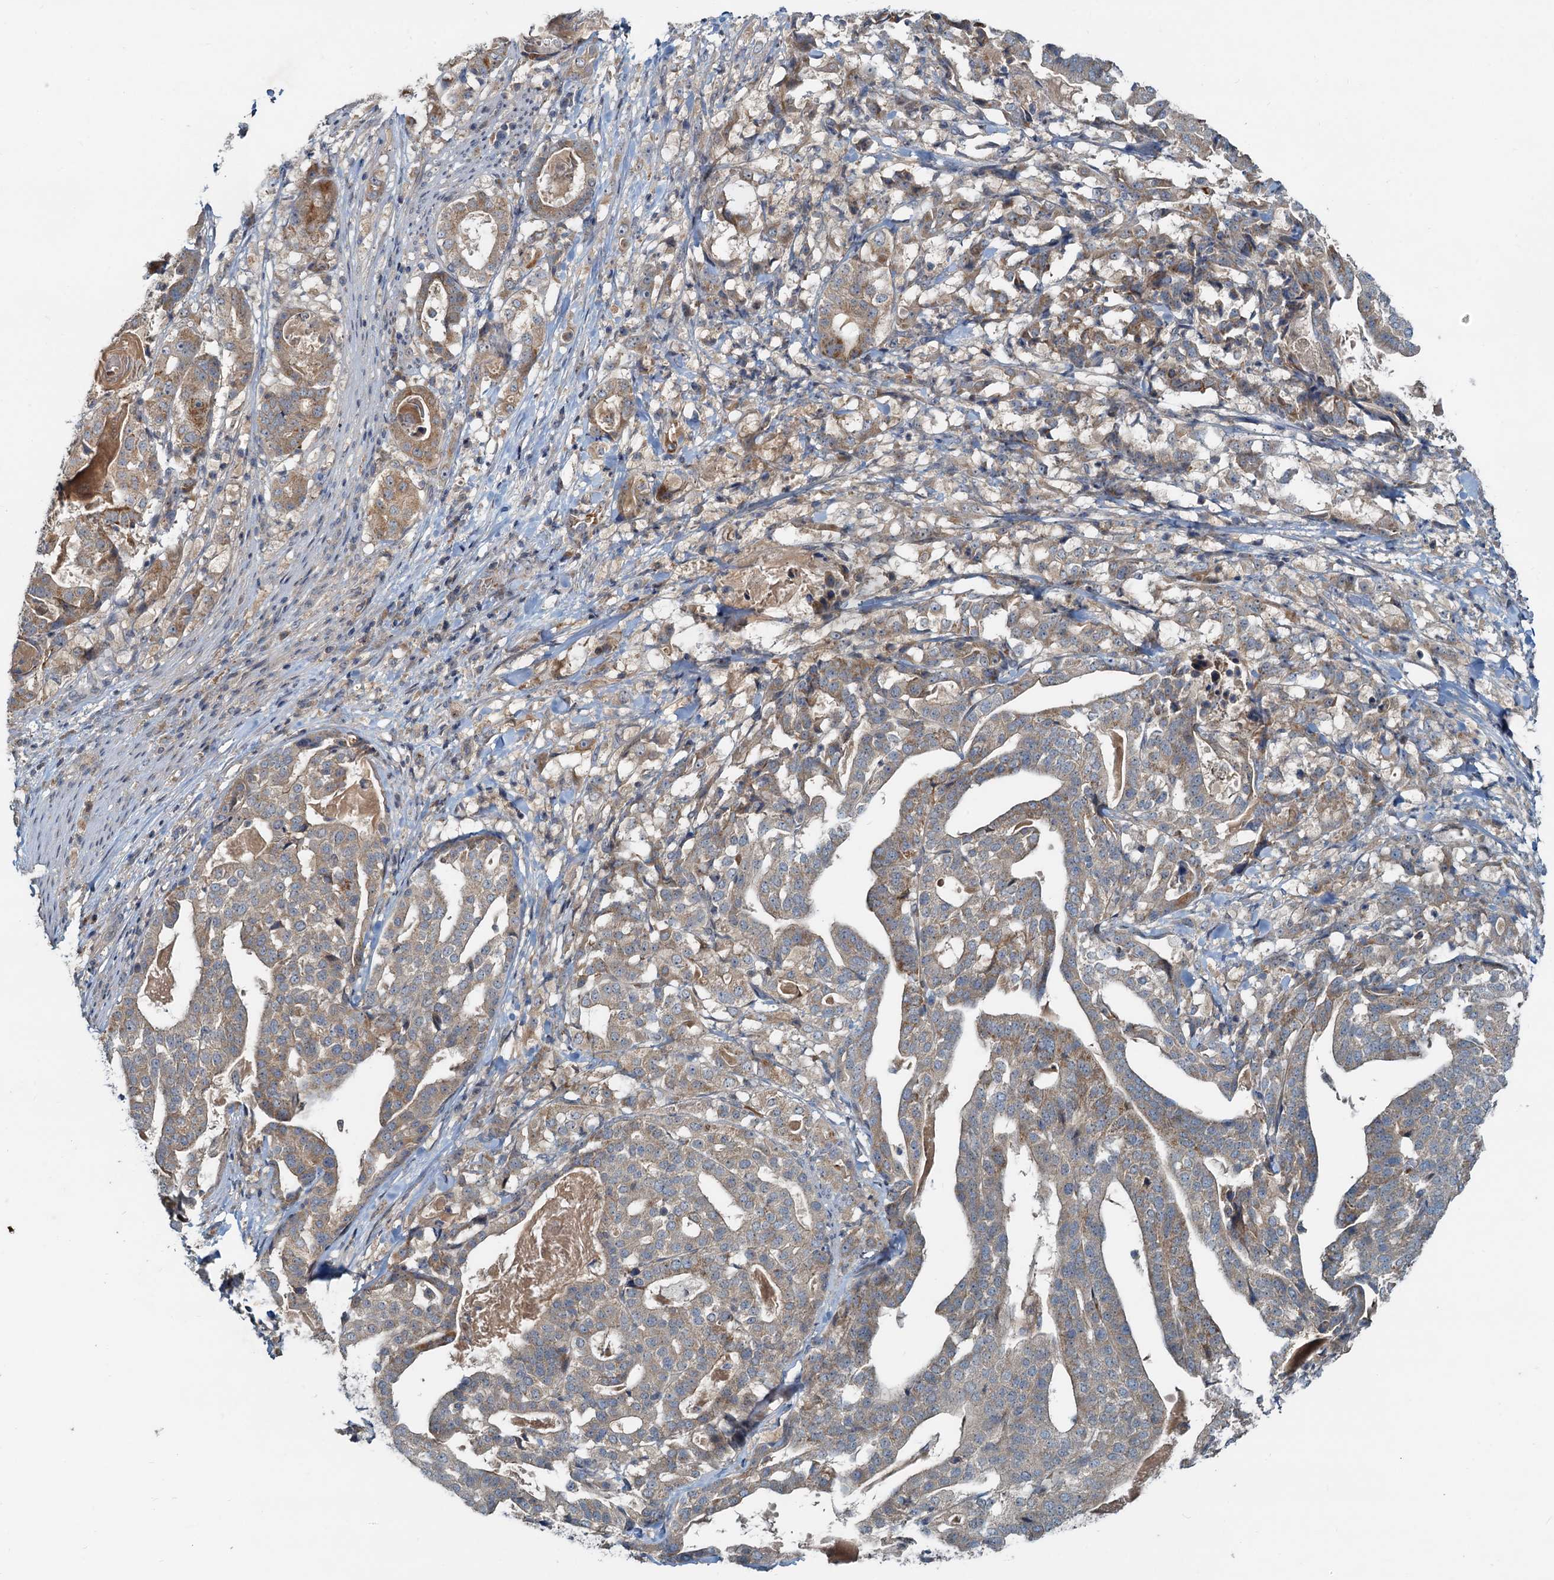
{"staining": {"intensity": "weak", "quantity": "25%-75%", "location": "cytoplasmic/membranous"}, "tissue": "stomach cancer", "cell_type": "Tumor cells", "image_type": "cancer", "snomed": [{"axis": "morphology", "description": "Adenocarcinoma, NOS"}, {"axis": "topography", "description": "Stomach"}], "caption": "A photomicrograph of human stomach adenocarcinoma stained for a protein demonstrates weak cytoplasmic/membranous brown staining in tumor cells. (IHC, brightfield microscopy, high magnification).", "gene": "CEP68", "patient": {"sex": "male", "age": 48}}